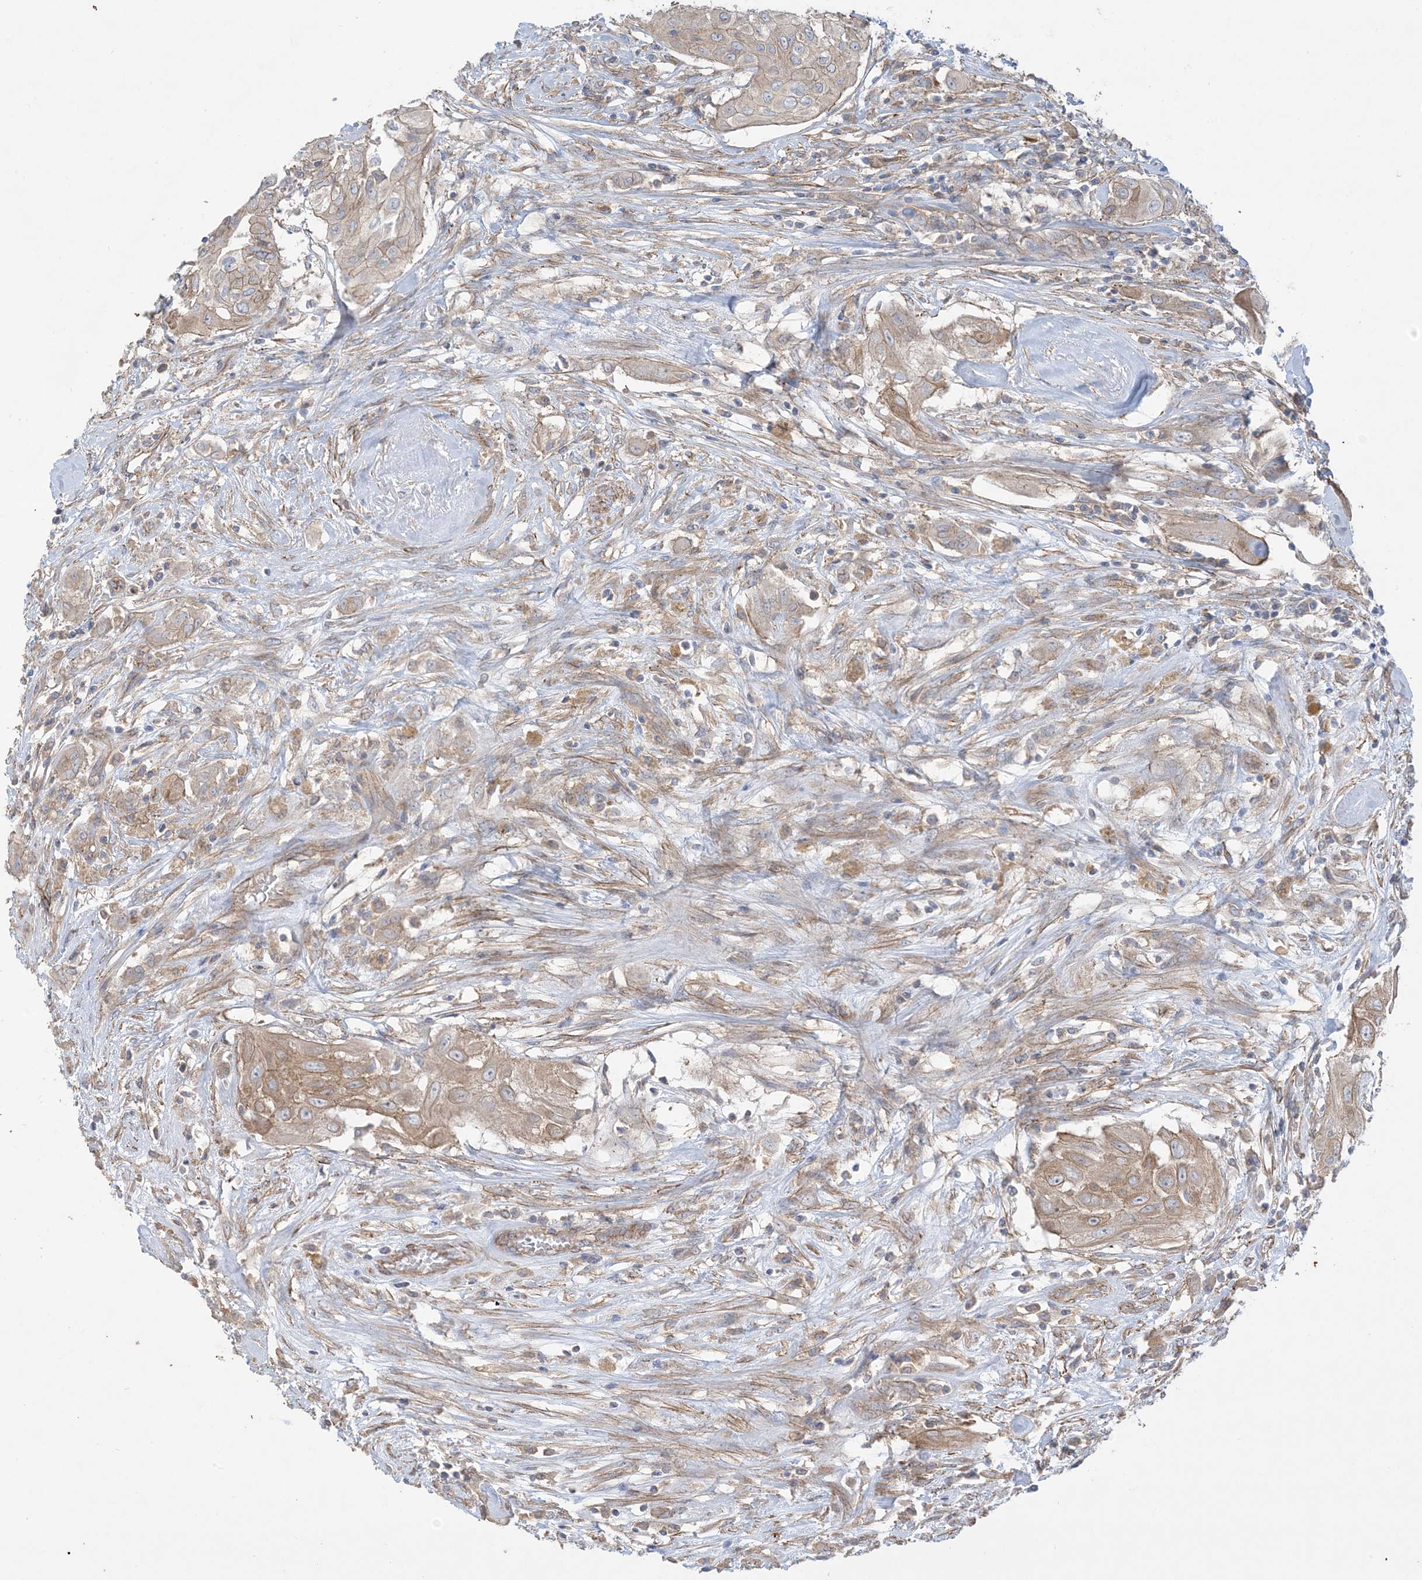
{"staining": {"intensity": "weak", "quantity": ">75%", "location": "cytoplasmic/membranous"}, "tissue": "thyroid cancer", "cell_type": "Tumor cells", "image_type": "cancer", "snomed": [{"axis": "morphology", "description": "Papillary adenocarcinoma, NOS"}, {"axis": "topography", "description": "Thyroid gland"}], "caption": "Tumor cells demonstrate low levels of weak cytoplasmic/membranous expression in about >75% of cells in human papillary adenocarcinoma (thyroid). (DAB IHC with brightfield microscopy, high magnification).", "gene": "CCNY", "patient": {"sex": "female", "age": 59}}